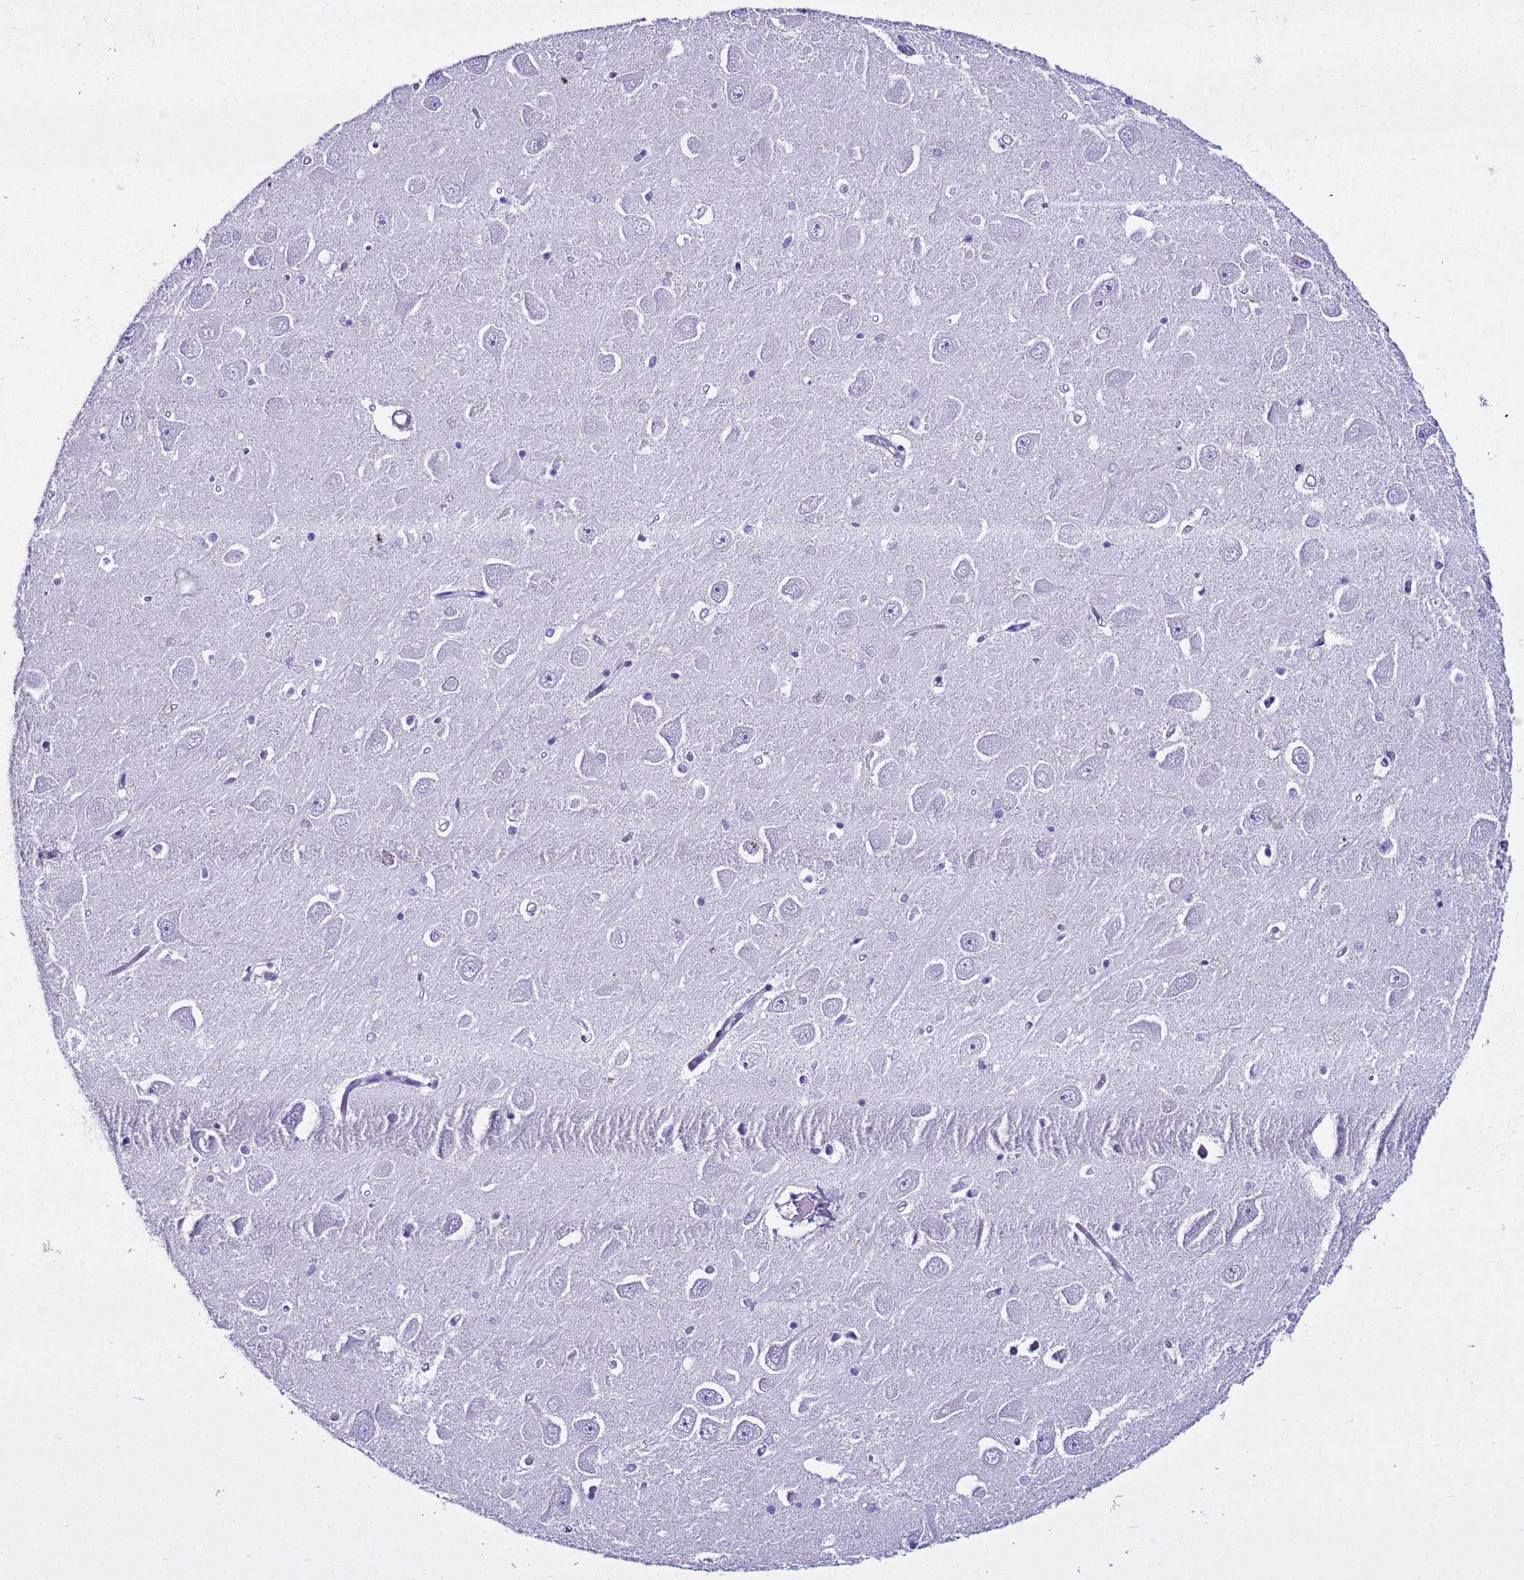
{"staining": {"intensity": "negative", "quantity": "none", "location": "none"}, "tissue": "hippocampus", "cell_type": "Glial cells", "image_type": "normal", "snomed": [{"axis": "morphology", "description": "Normal tissue, NOS"}, {"axis": "topography", "description": "Hippocampus"}], "caption": "DAB (3,3'-diaminobenzidine) immunohistochemical staining of unremarkable human hippocampus shows no significant positivity in glial cells. (DAB immunohistochemistry (IHC) with hematoxylin counter stain).", "gene": "LCMT1", "patient": {"sex": "male", "age": 45}}